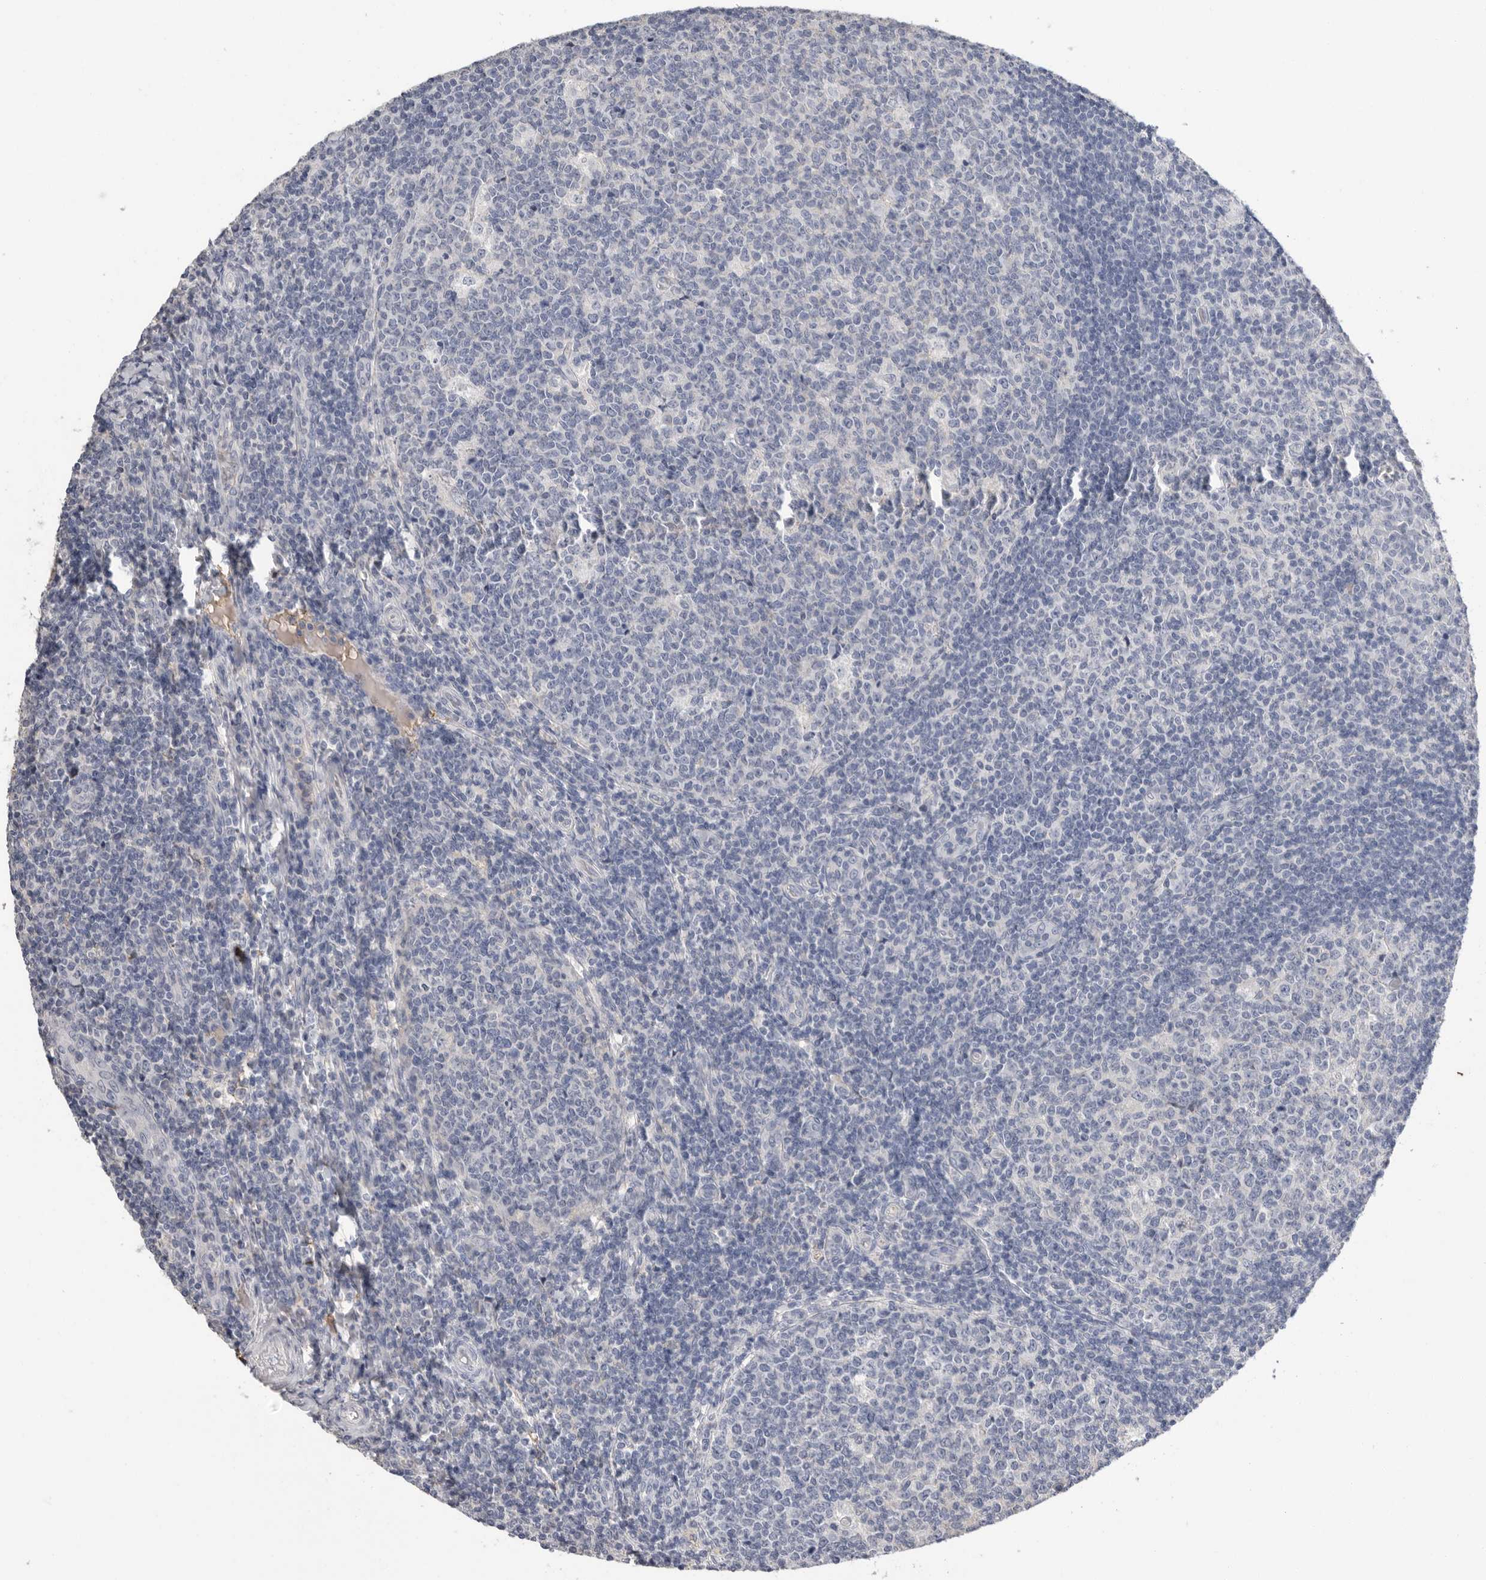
{"staining": {"intensity": "negative", "quantity": "none", "location": "none"}, "tissue": "tonsil", "cell_type": "Germinal center cells", "image_type": "normal", "snomed": [{"axis": "morphology", "description": "Normal tissue, NOS"}, {"axis": "topography", "description": "Tonsil"}], "caption": "IHC of unremarkable human tonsil exhibits no positivity in germinal center cells. (DAB (3,3'-diaminobenzidine) immunohistochemistry visualized using brightfield microscopy, high magnification).", "gene": "APOA2", "patient": {"sex": "female", "age": 19}}